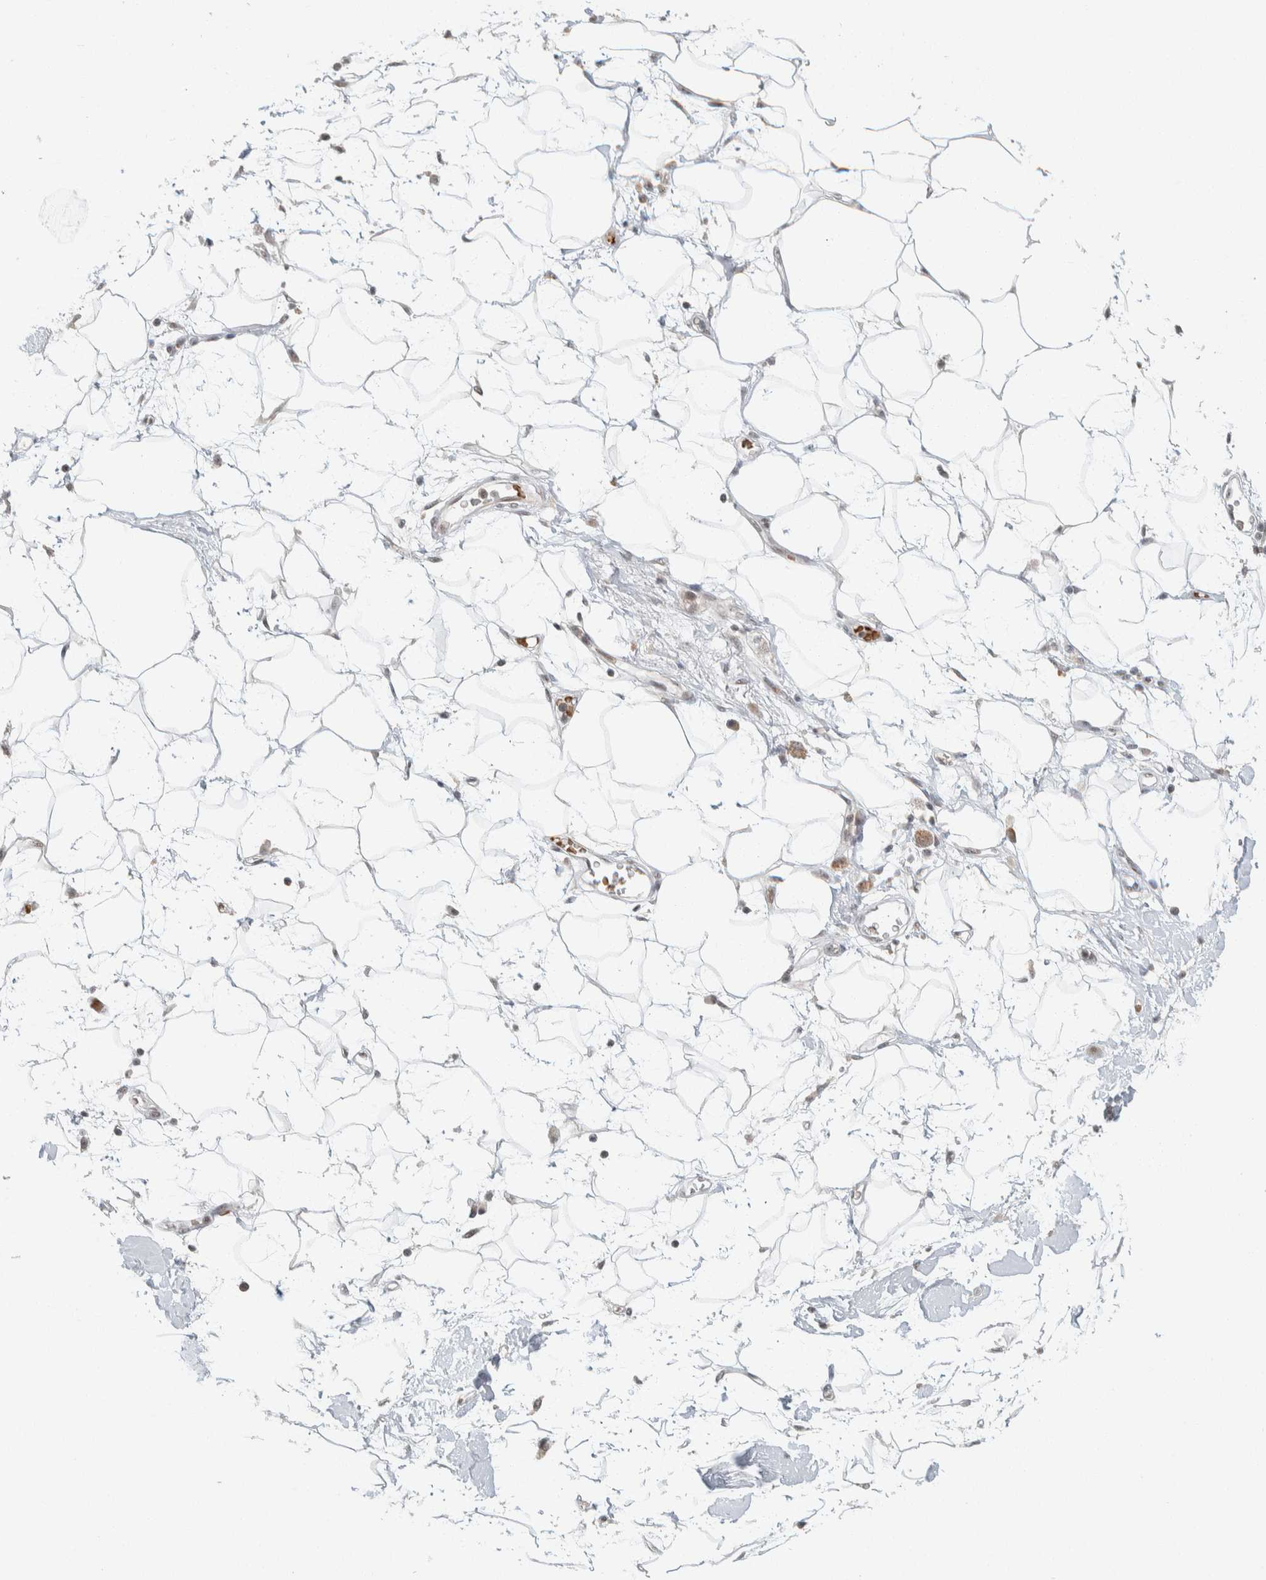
{"staining": {"intensity": "weak", "quantity": "<25%", "location": "cytoplasmic/membranous"}, "tissue": "adipose tissue", "cell_type": "Adipocytes", "image_type": "normal", "snomed": [{"axis": "morphology", "description": "Normal tissue, NOS"}, {"axis": "morphology", "description": "Adenocarcinoma, NOS"}, {"axis": "topography", "description": "Duodenum"}, {"axis": "topography", "description": "Peripheral nerve tissue"}], "caption": "IHC photomicrograph of benign human adipose tissue stained for a protein (brown), which demonstrates no expression in adipocytes.", "gene": "ZBTB2", "patient": {"sex": "female", "age": 60}}